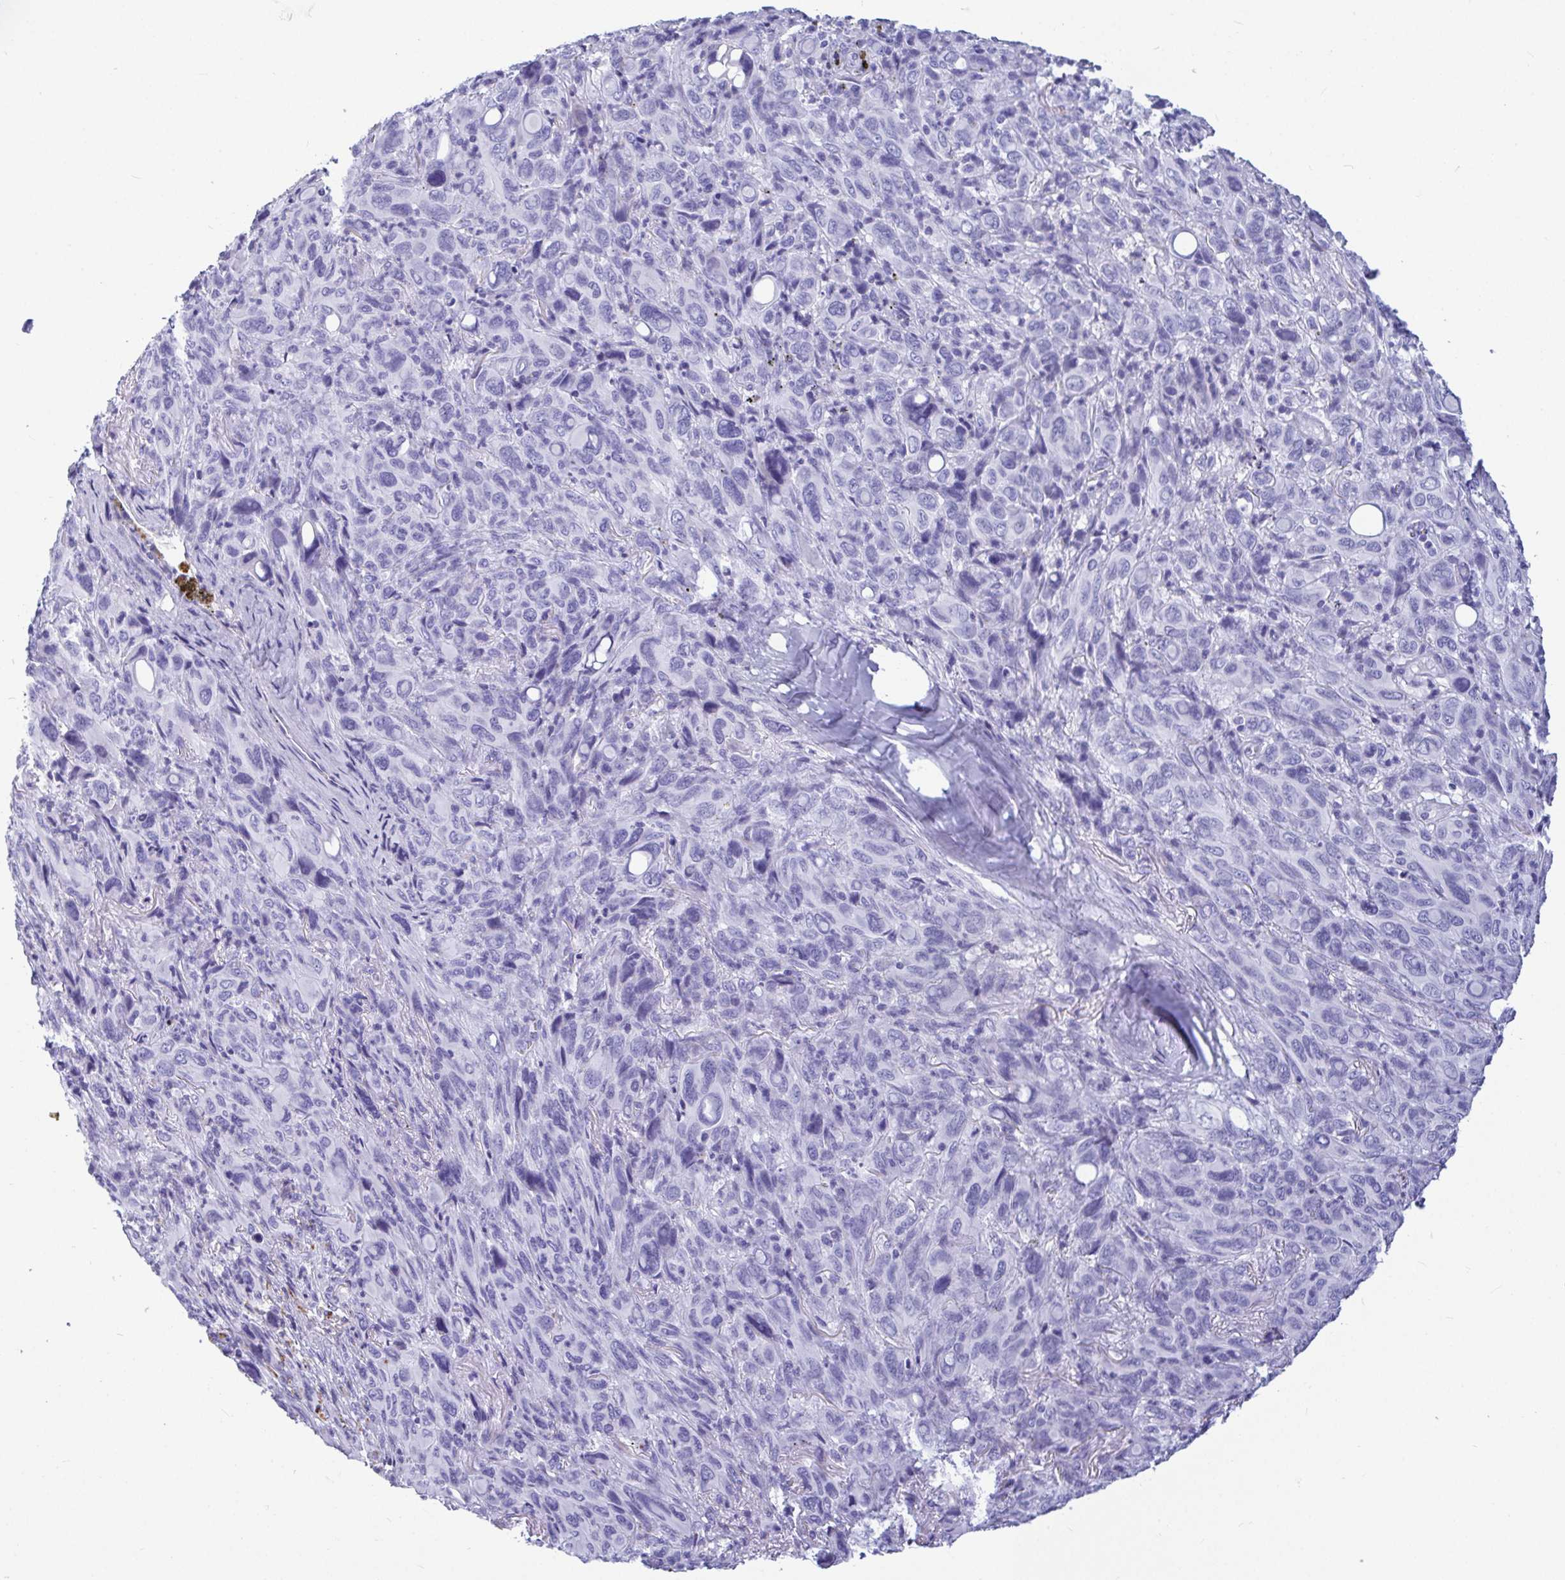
{"staining": {"intensity": "negative", "quantity": "none", "location": "none"}, "tissue": "melanoma", "cell_type": "Tumor cells", "image_type": "cancer", "snomed": [{"axis": "morphology", "description": "Malignant melanoma, Metastatic site"}, {"axis": "topography", "description": "Lung"}], "caption": "Tumor cells show no significant positivity in malignant melanoma (metastatic site).", "gene": "OR5J2", "patient": {"sex": "male", "age": 48}}